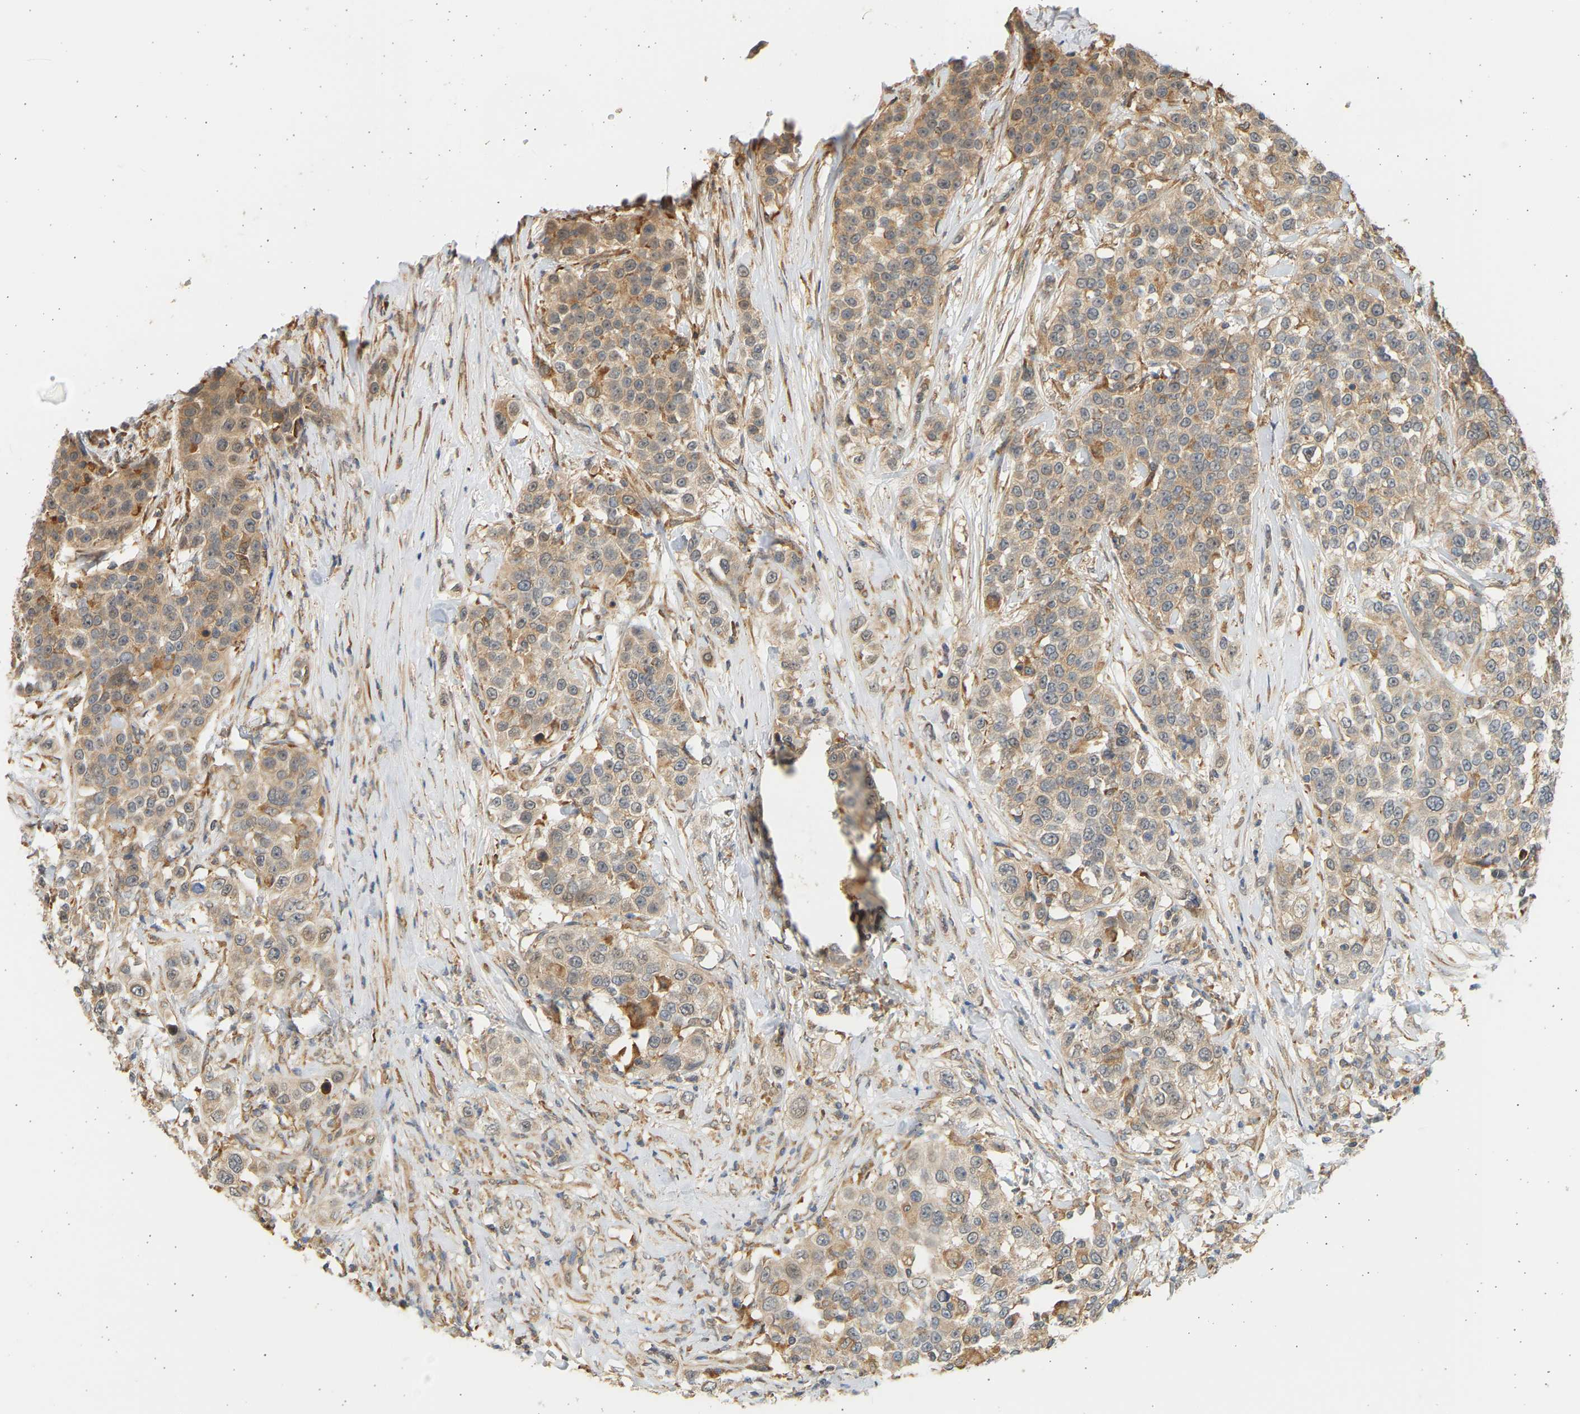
{"staining": {"intensity": "moderate", "quantity": "25%-75%", "location": "cytoplasmic/membranous"}, "tissue": "urothelial cancer", "cell_type": "Tumor cells", "image_type": "cancer", "snomed": [{"axis": "morphology", "description": "Urothelial carcinoma, High grade"}, {"axis": "topography", "description": "Urinary bladder"}], "caption": "Tumor cells display medium levels of moderate cytoplasmic/membranous positivity in about 25%-75% of cells in high-grade urothelial carcinoma.", "gene": "B4GALT6", "patient": {"sex": "female", "age": 80}}